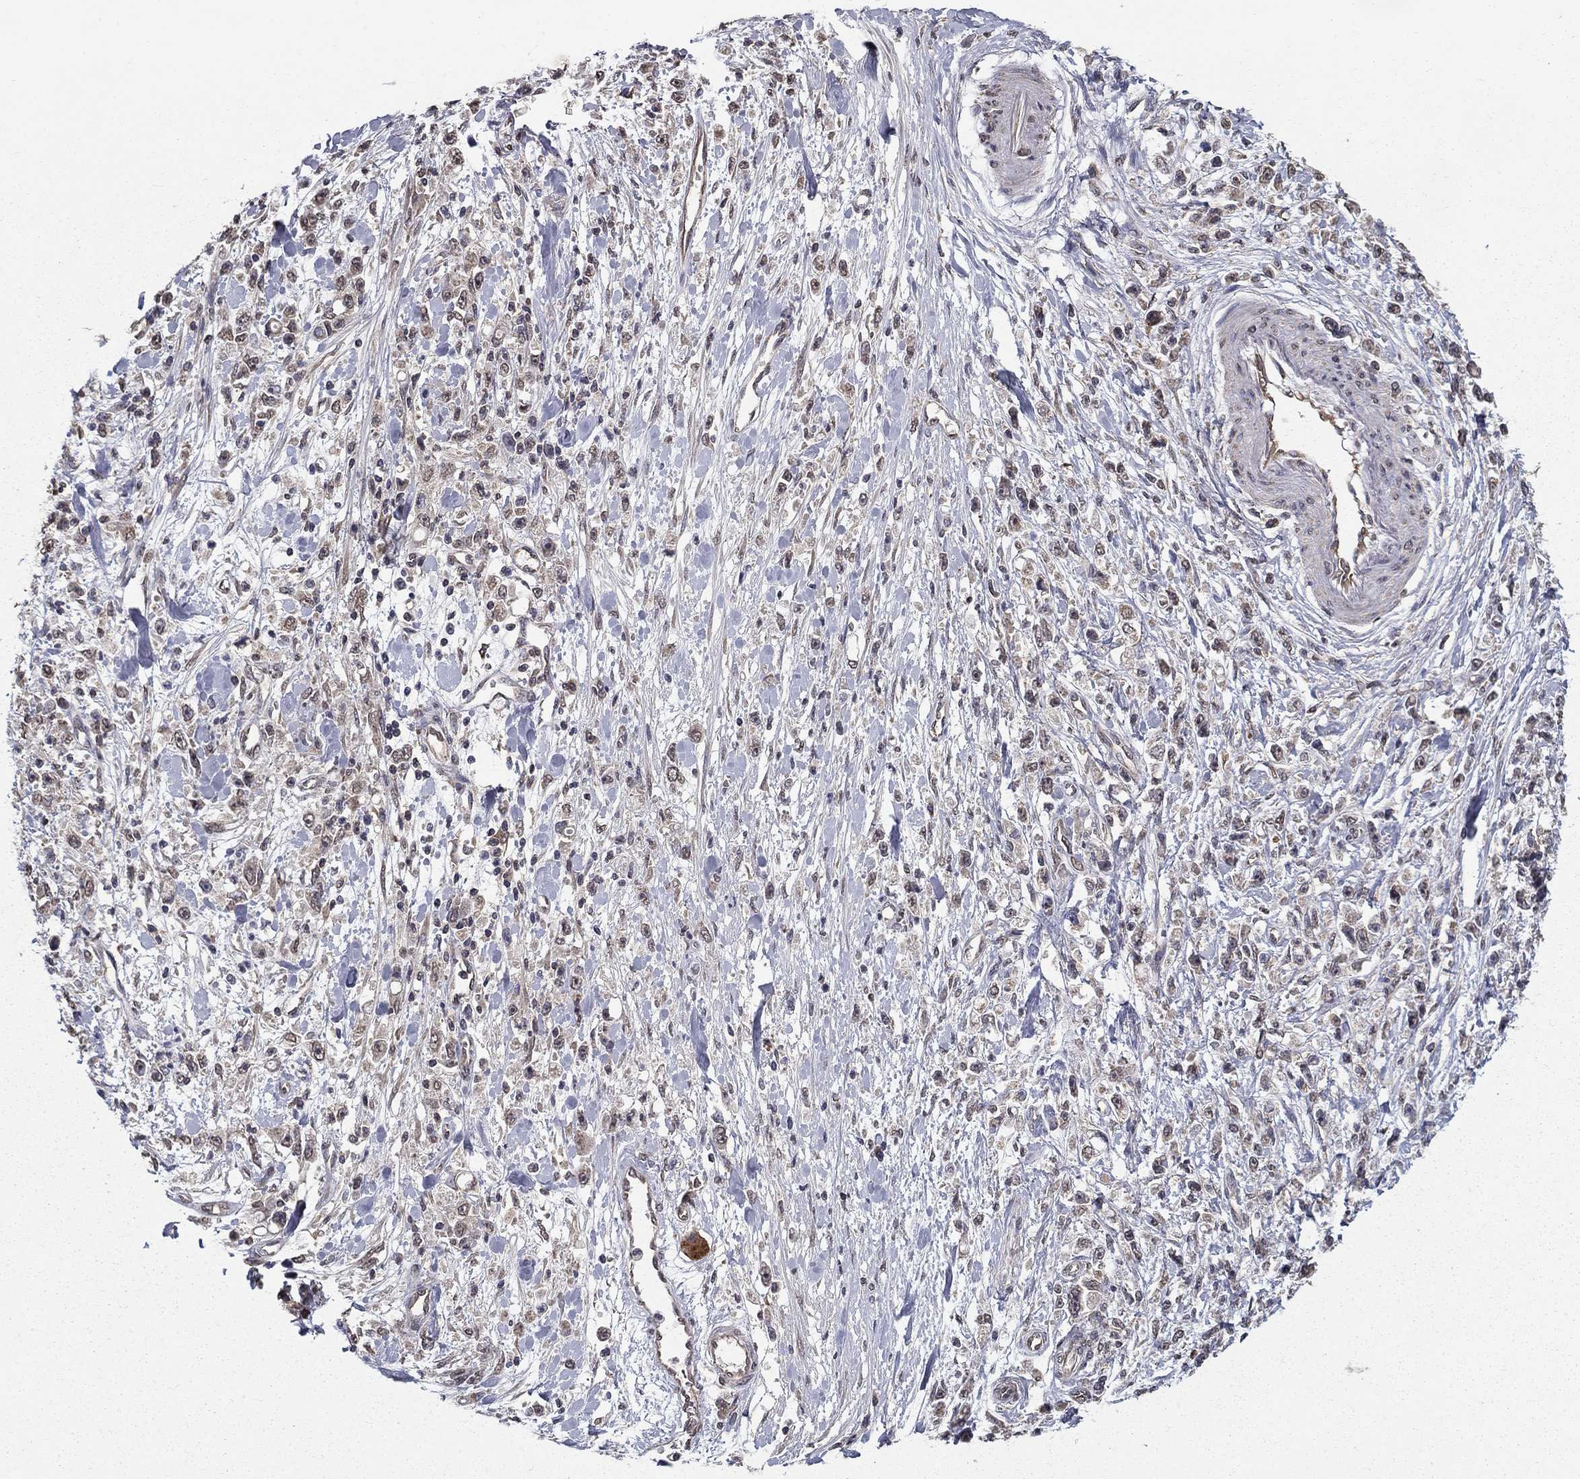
{"staining": {"intensity": "negative", "quantity": "none", "location": "none"}, "tissue": "stomach cancer", "cell_type": "Tumor cells", "image_type": "cancer", "snomed": [{"axis": "morphology", "description": "Adenocarcinoma, NOS"}, {"axis": "topography", "description": "Stomach"}], "caption": "High power microscopy photomicrograph of an immunohistochemistry photomicrograph of adenocarcinoma (stomach), revealing no significant positivity in tumor cells.", "gene": "SLC2A13", "patient": {"sex": "female", "age": 59}}